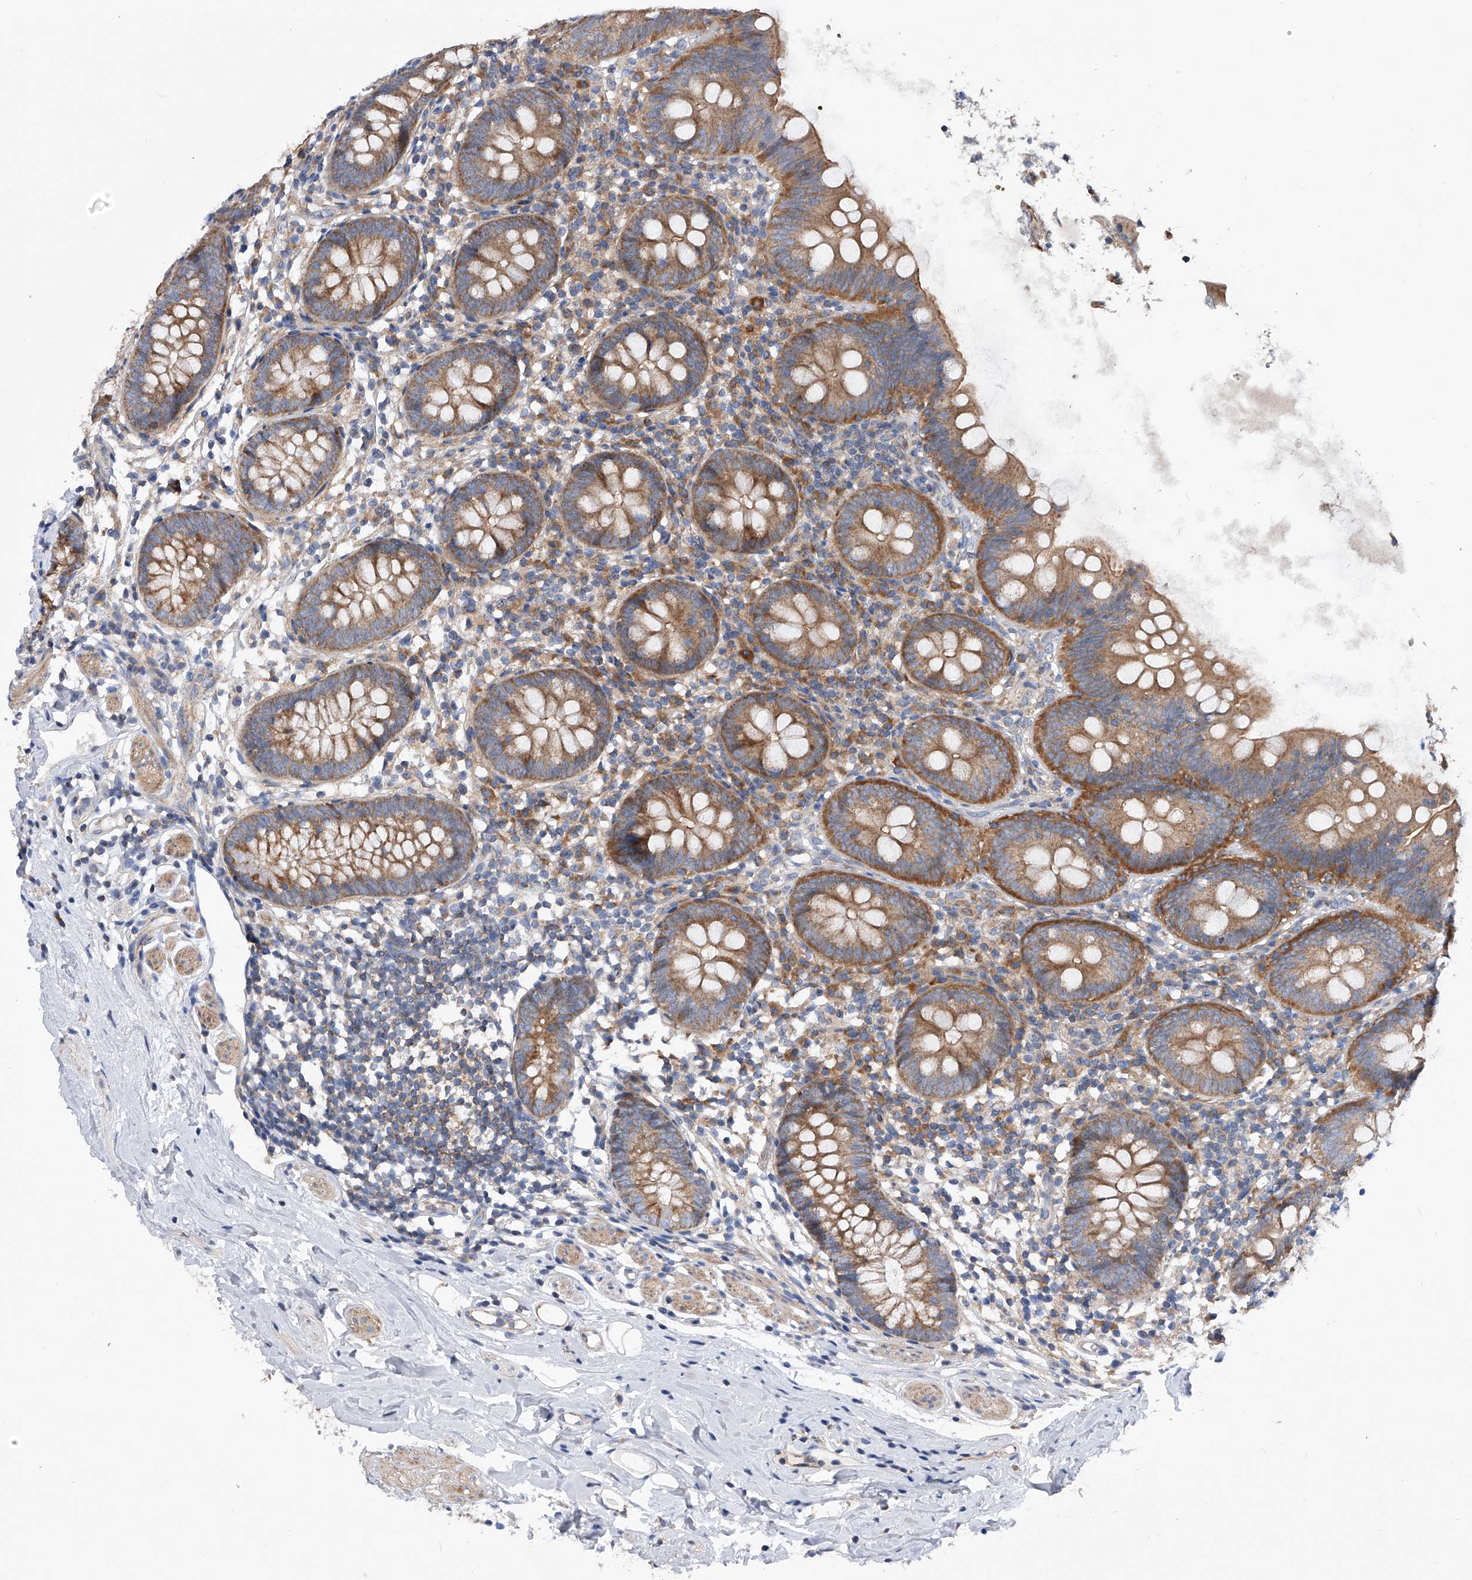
{"staining": {"intensity": "moderate", "quantity": ">75%", "location": "cytoplasmic/membranous"}, "tissue": "appendix", "cell_type": "Glandular cells", "image_type": "normal", "snomed": [{"axis": "morphology", "description": "Normal tissue, NOS"}, {"axis": "topography", "description": "Appendix"}], "caption": "Protein staining demonstrates moderate cytoplasmic/membranous expression in about >75% of glandular cells in normal appendix.", "gene": "MLYCD", "patient": {"sex": "female", "age": 62}}